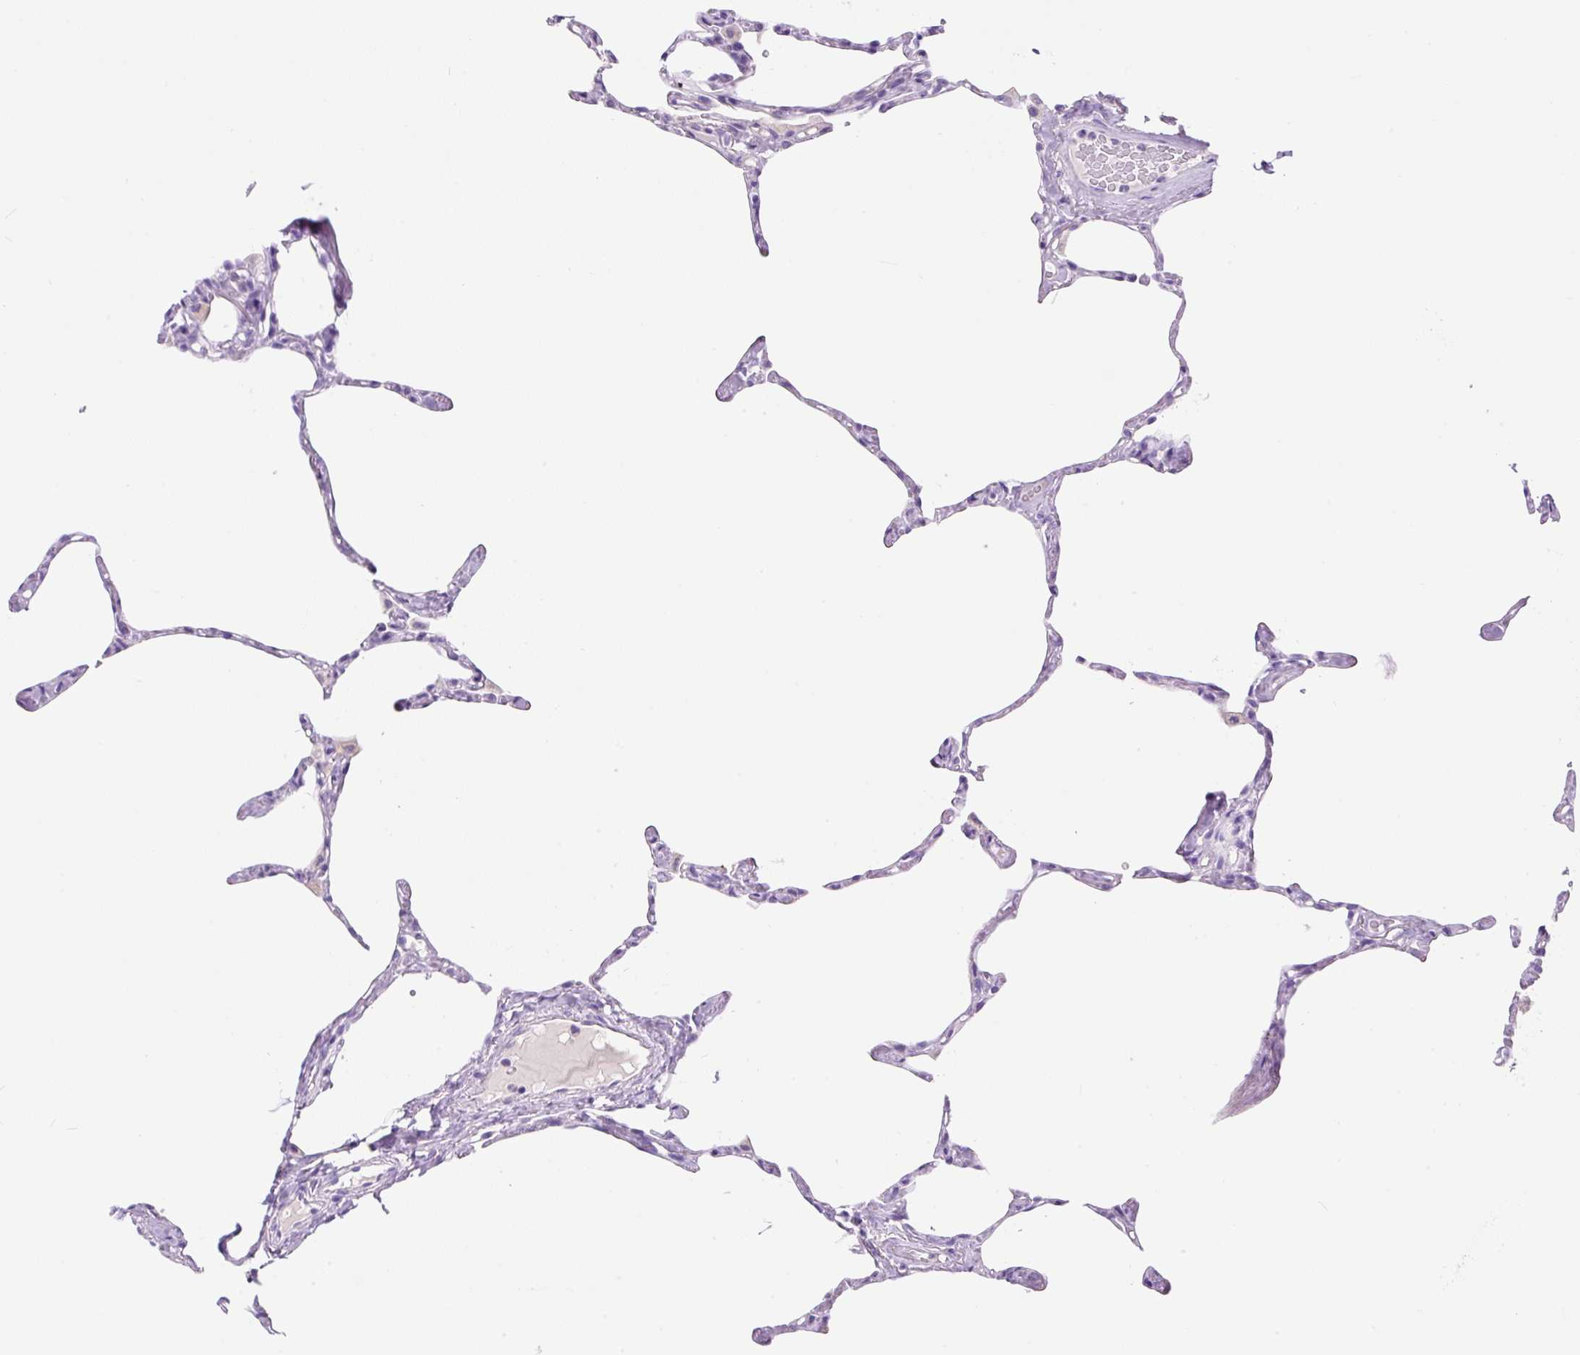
{"staining": {"intensity": "negative", "quantity": "none", "location": "none"}, "tissue": "lung", "cell_type": "Alveolar cells", "image_type": "normal", "snomed": [{"axis": "morphology", "description": "Normal tissue, NOS"}, {"axis": "topography", "description": "Lung"}], "caption": "Immunohistochemical staining of normal lung exhibits no significant staining in alveolar cells.", "gene": "NDST3", "patient": {"sex": "male", "age": 65}}